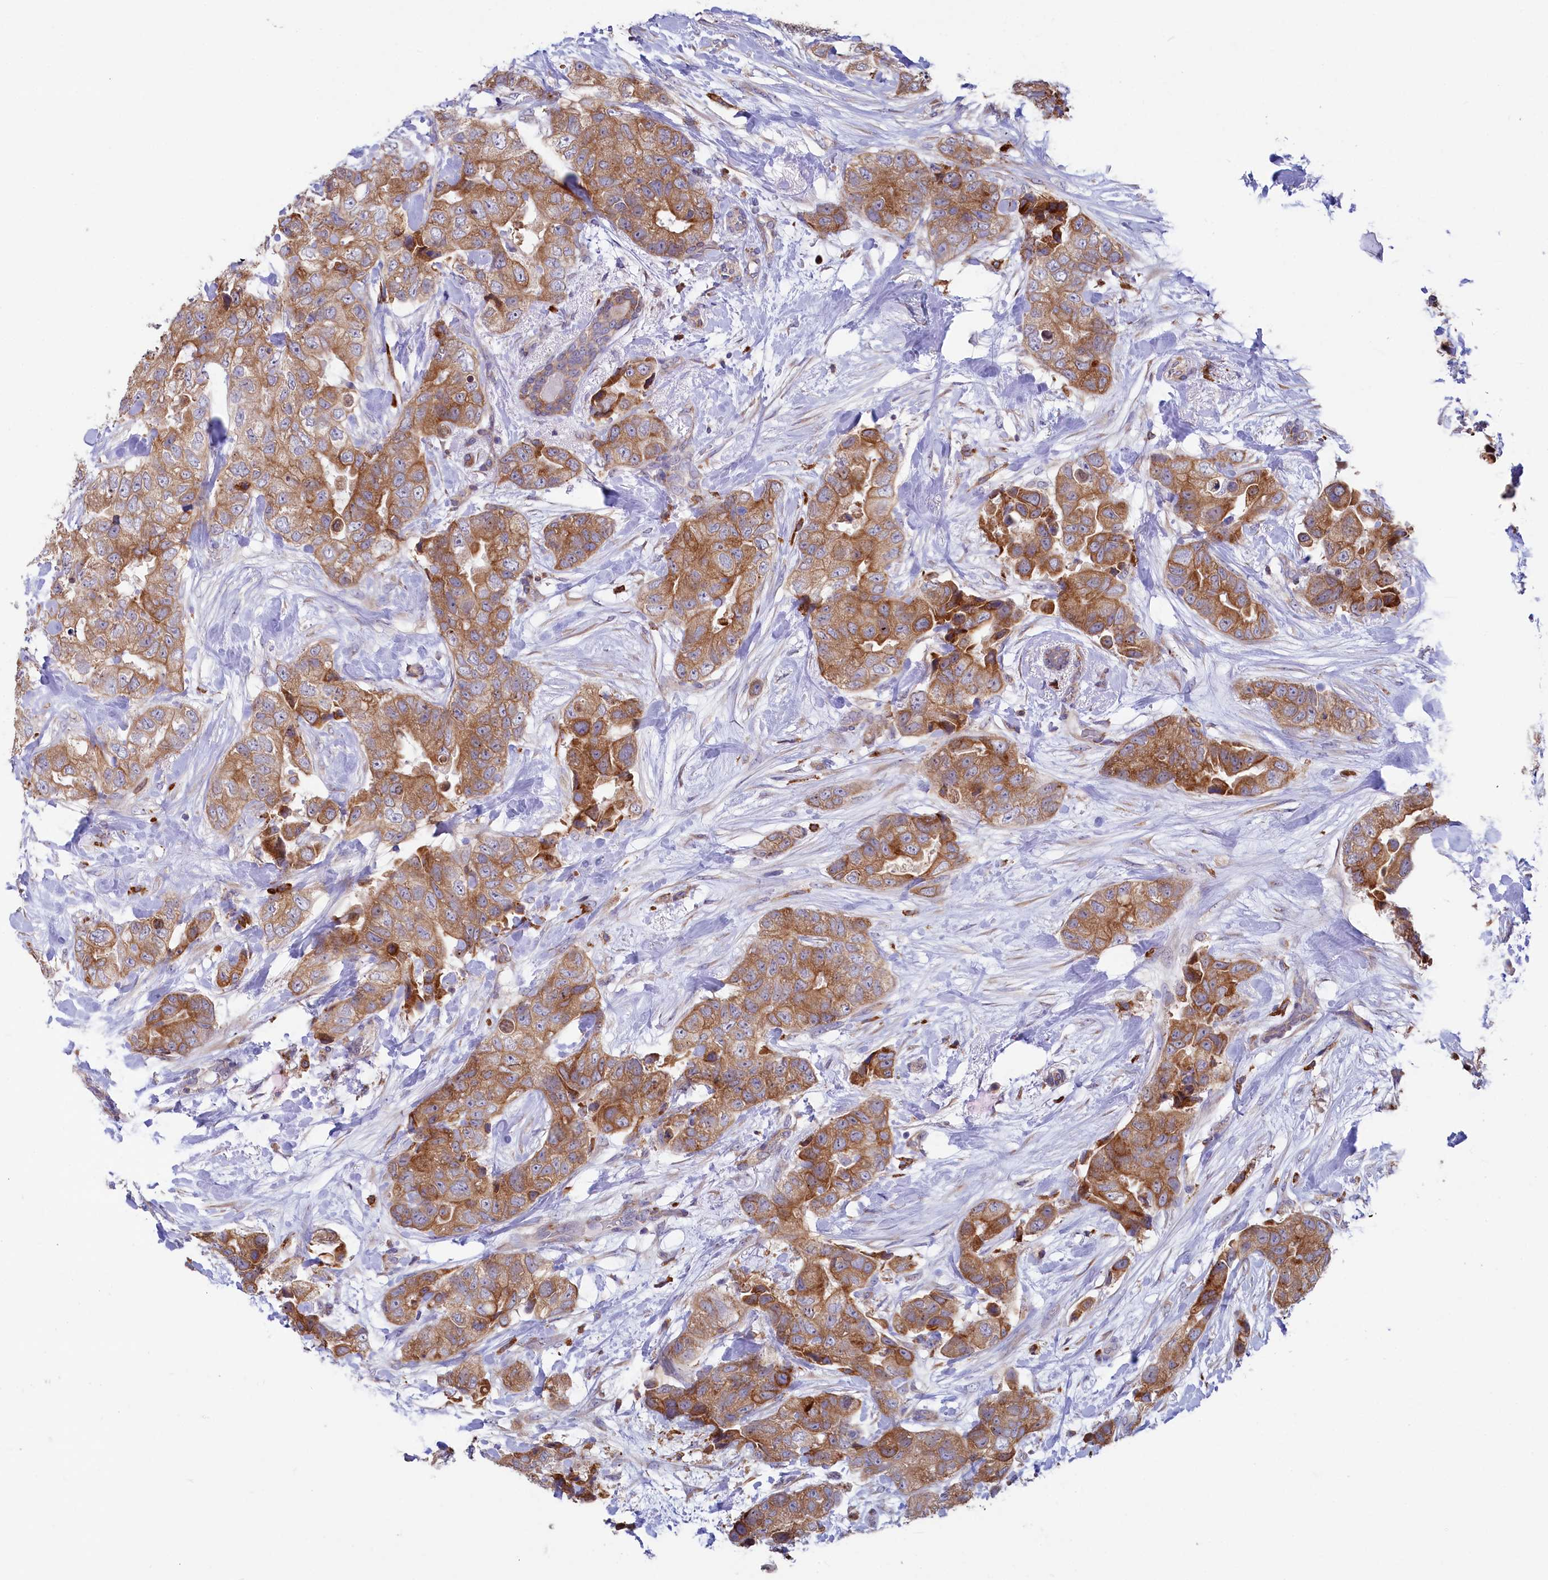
{"staining": {"intensity": "moderate", "quantity": ">75%", "location": "cytoplasmic/membranous"}, "tissue": "breast cancer", "cell_type": "Tumor cells", "image_type": "cancer", "snomed": [{"axis": "morphology", "description": "Duct carcinoma"}, {"axis": "topography", "description": "Breast"}], "caption": "Human breast cancer (intraductal carcinoma) stained for a protein (brown) shows moderate cytoplasmic/membranous positive staining in about >75% of tumor cells.", "gene": "CHID1", "patient": {"sex": "female", "age": 62}}